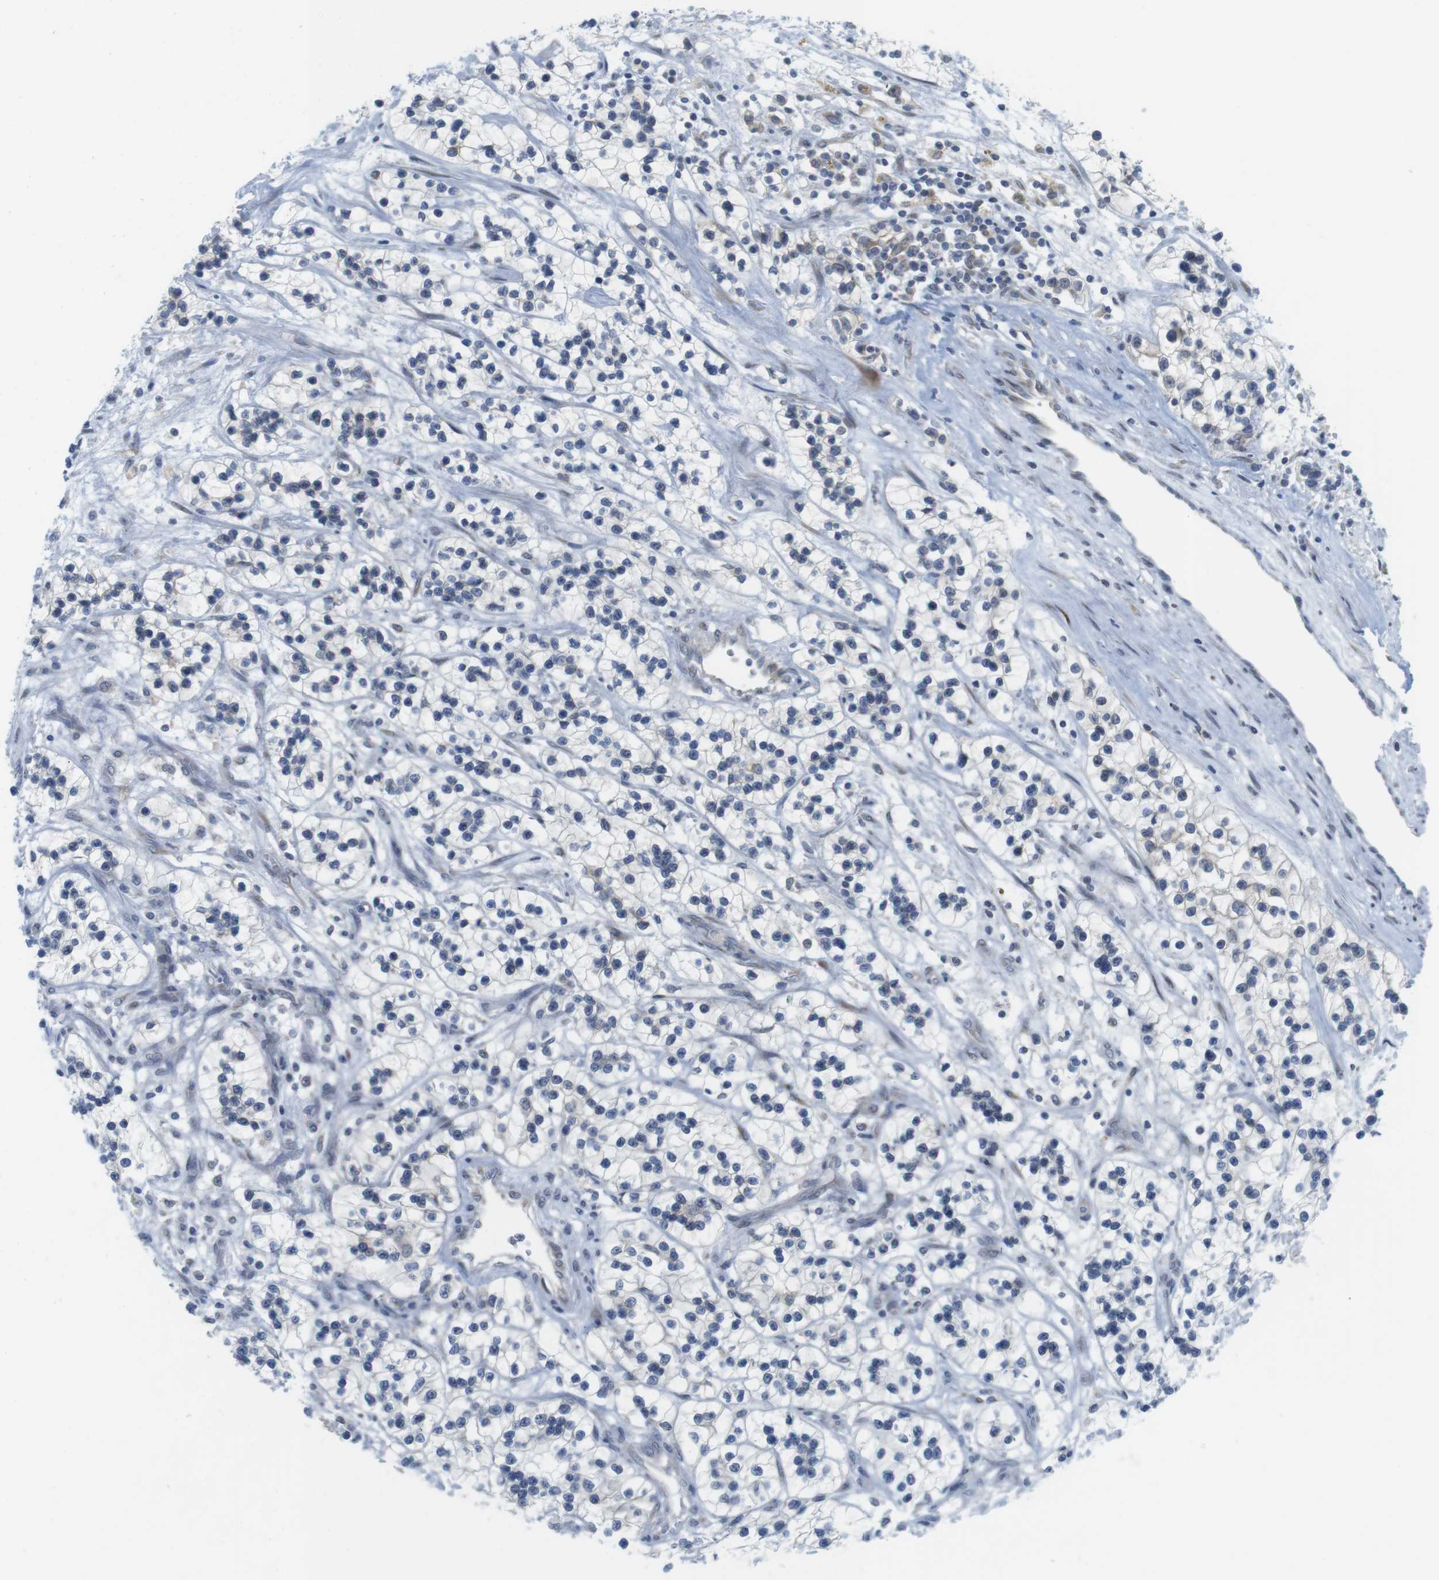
{"staining": {"intensity": "moderate", "quantity": "<25%", "location": "cytoplasmic/membranous"}, "tissue": "renal cancer", "cell_type": "Tumor cells", "image_type": "cancer", "snomed": [{"axis": "morphology", "description": "Adenocarcinoma, NOS"}, {"axis": "topography", "description": "Kidney"}], "caption": "DAB (3,3'-diaminobenzidine) immunohistochemical staining of human renal cancer (adenocarcinoma) demonstrates moderate cytoplasmic/membranous protein expression in approximately <25% of tumor cells.", "gene": "ERGIC3", "patient": {"sex": "female", "age": 57}}